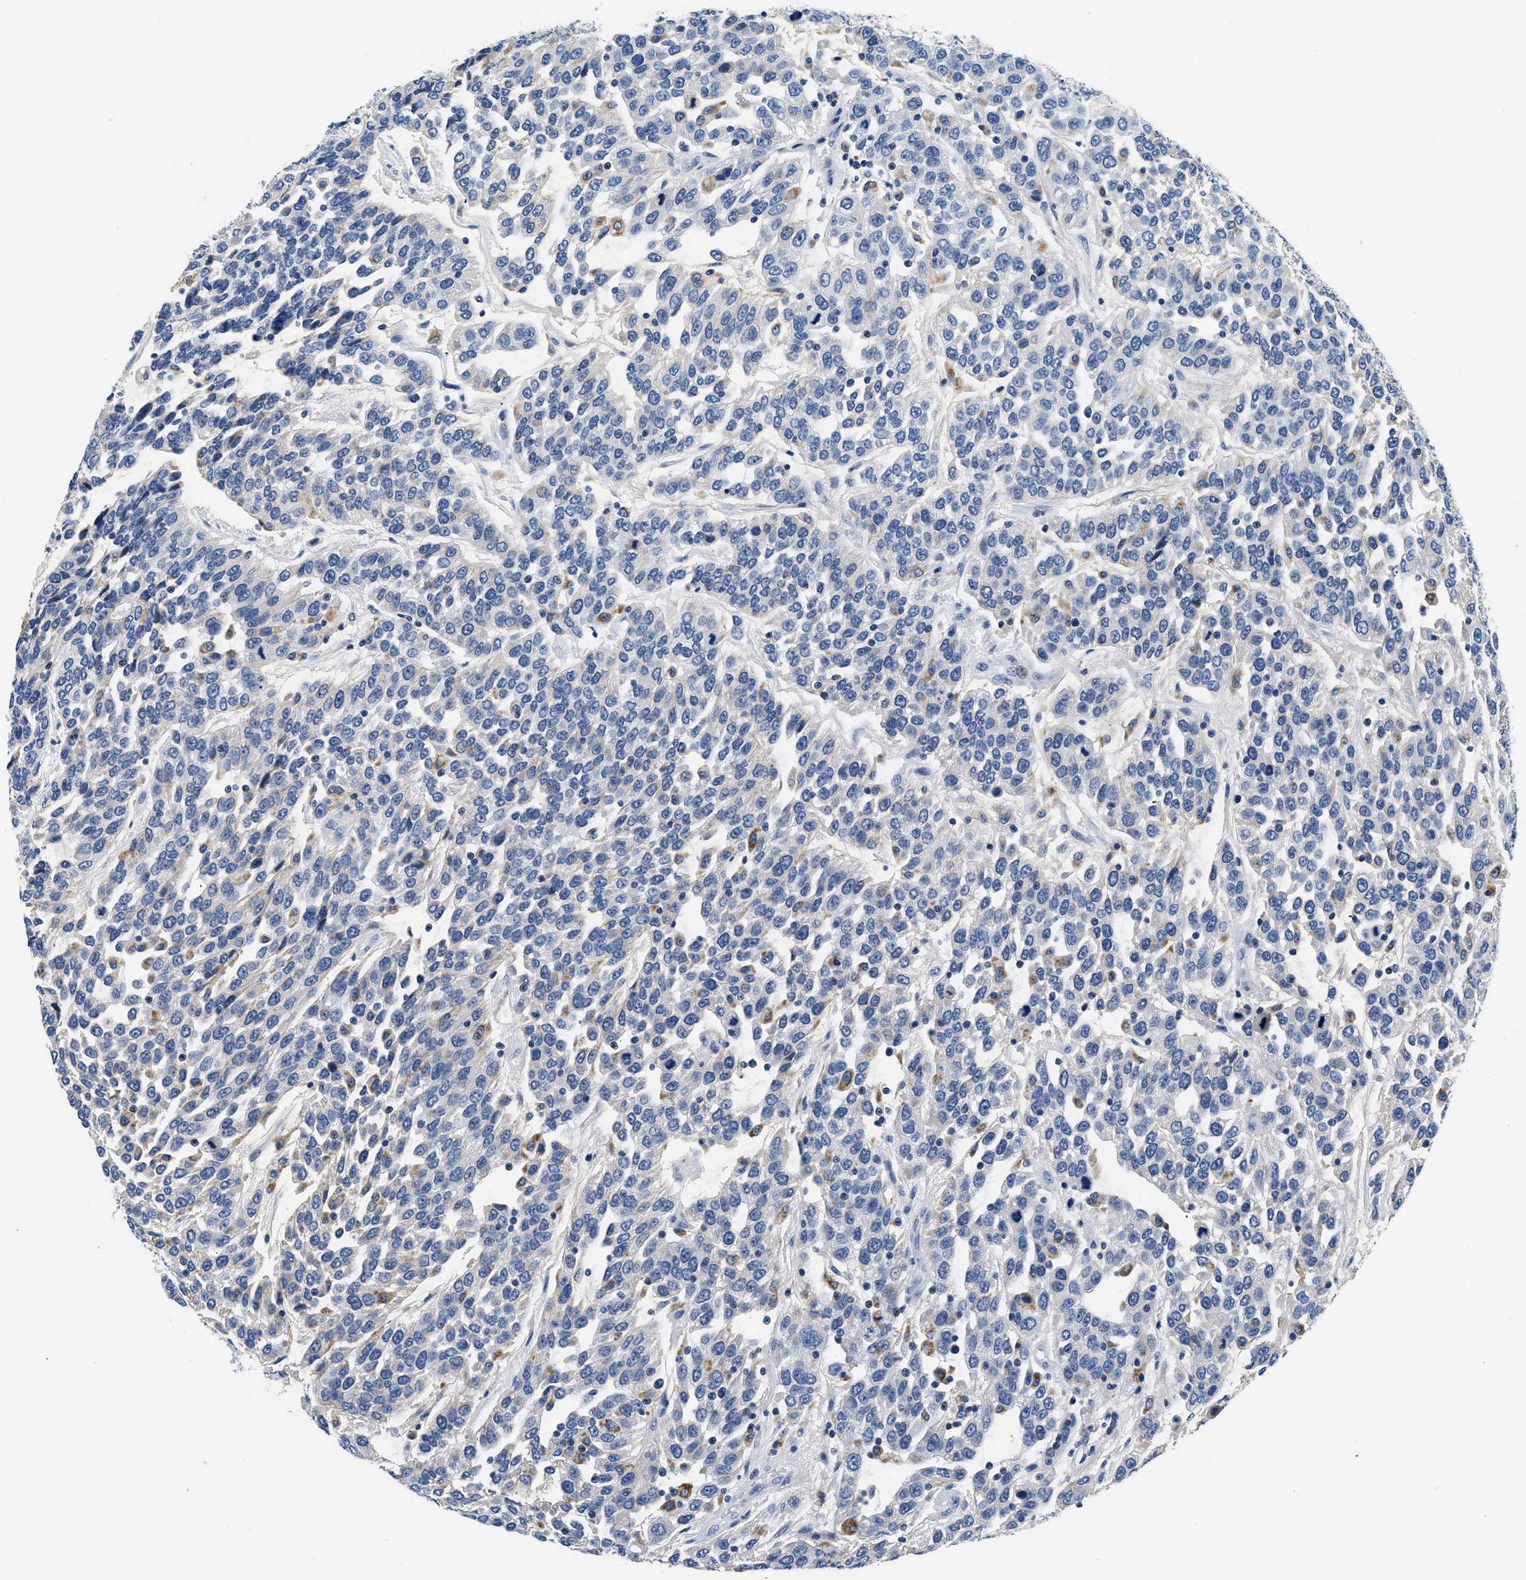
{"staining": {"intensity": "negative", "quantity": "none", "location": "none"}, "tissue": "urothelial cancer", "cell_type": "Tumor cells", "image_type": "cancer", "snomed": [{"axis": "morphology", "description": "Urothelial carcinoma, High grade"}, {"axis": "topography", "description": "Urinary bladder"}], "caption": "A high-resolution micrograph shows immunohistochemistry (IHC) staining of urothelial carcinoma (high-grade), which reveals no significant positivity in tumor cells.", "gene": "PCK2", "patient": {"sex": "female", "age": 80}}